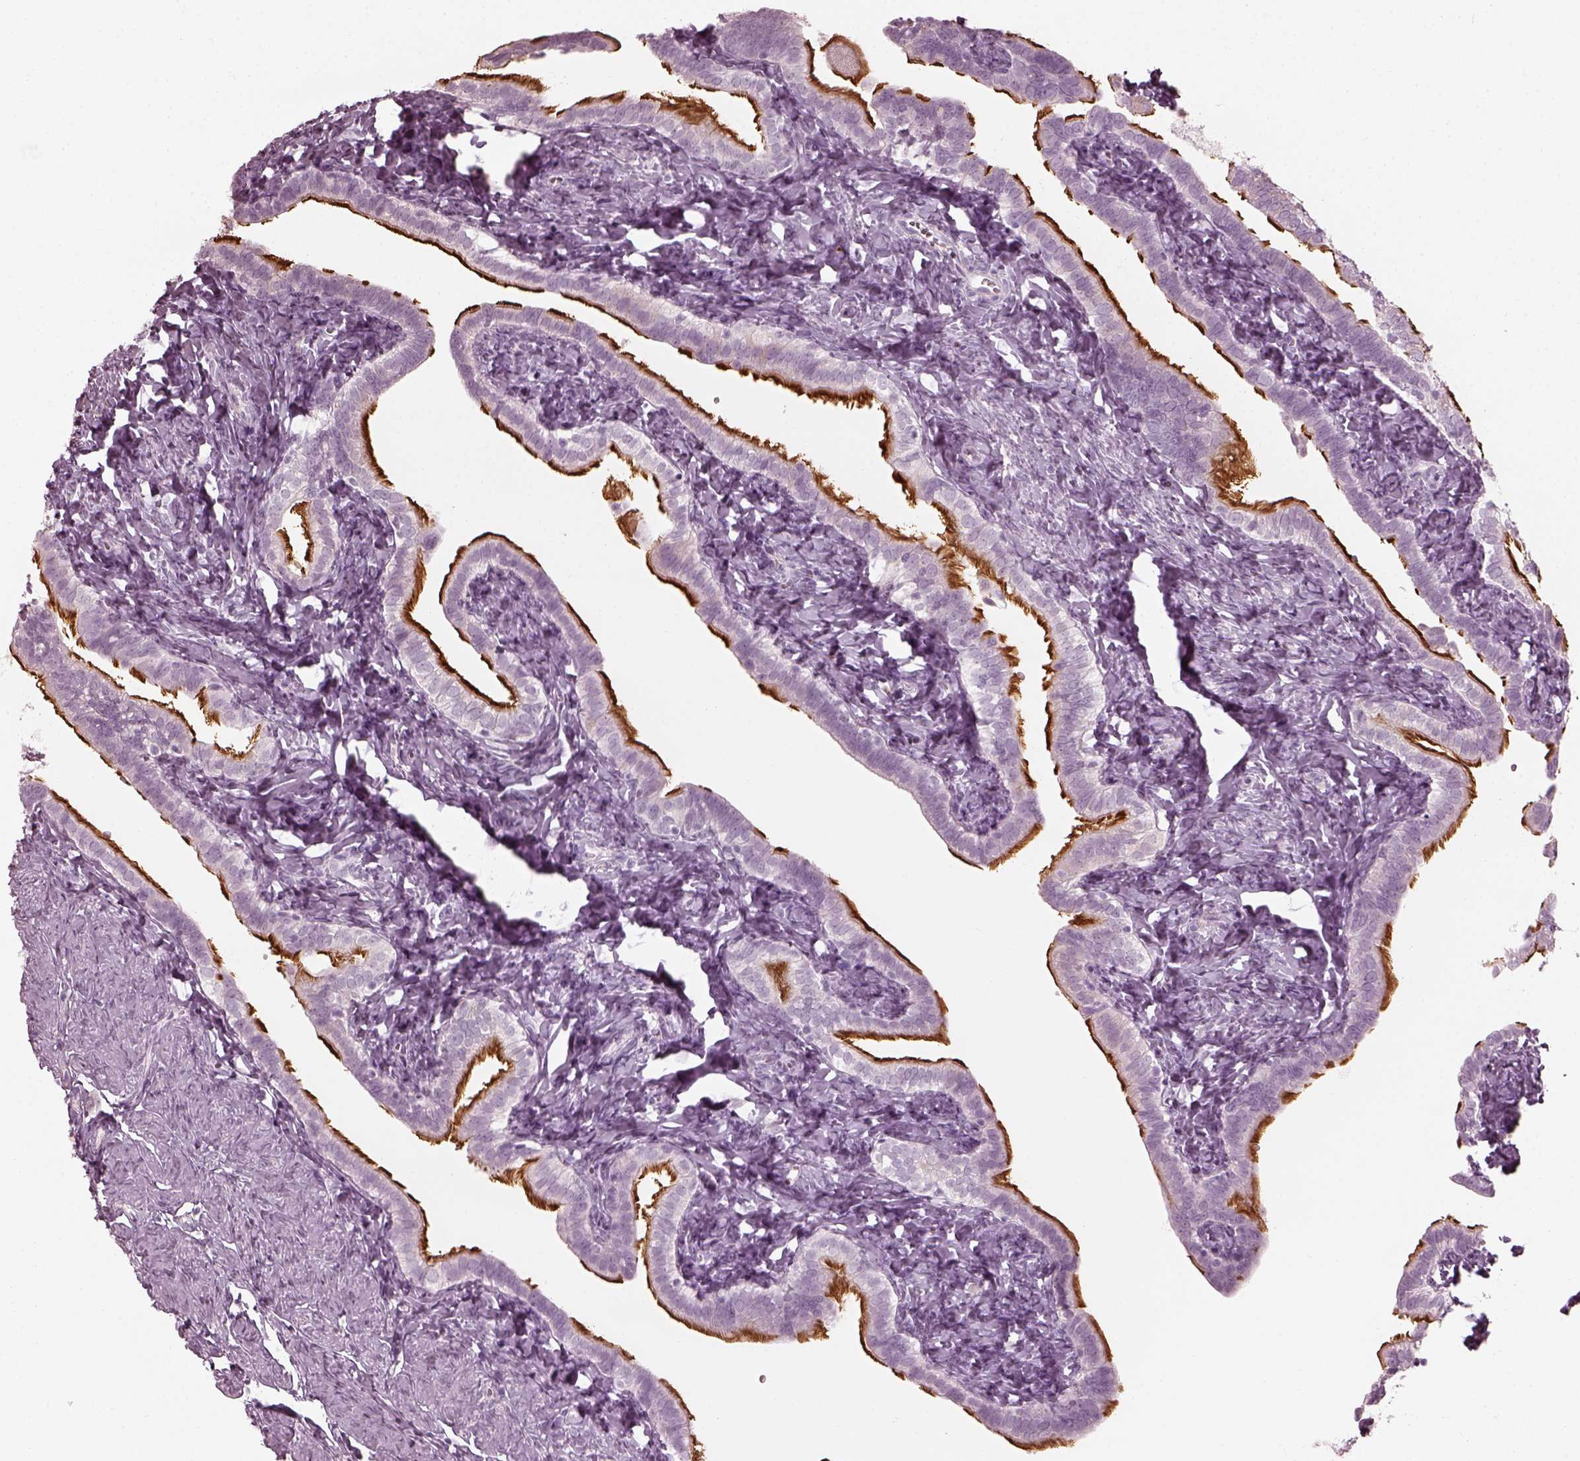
{"staining": {"intensity": "strong", "quantity": "25%-75%", "location": "cytoplasmic/membranous"}, "tissue": "fallopian tube", "cell_type": "Glandular cells", "image_type": "normal", "snomed": [{"axis": "morphology", "description": "Normal tissue, NOS"}, {"axis": "topography", "description": "Fallopian tube"}], "caption": "An IHC image of benign tissue is shown. Protein staining in brown labels strong cytoplasmic/membranous positivity in fallopian tube within glandular cells.", "gene": "SAXO2", "patient": {"sex": "female", "age": 41}}